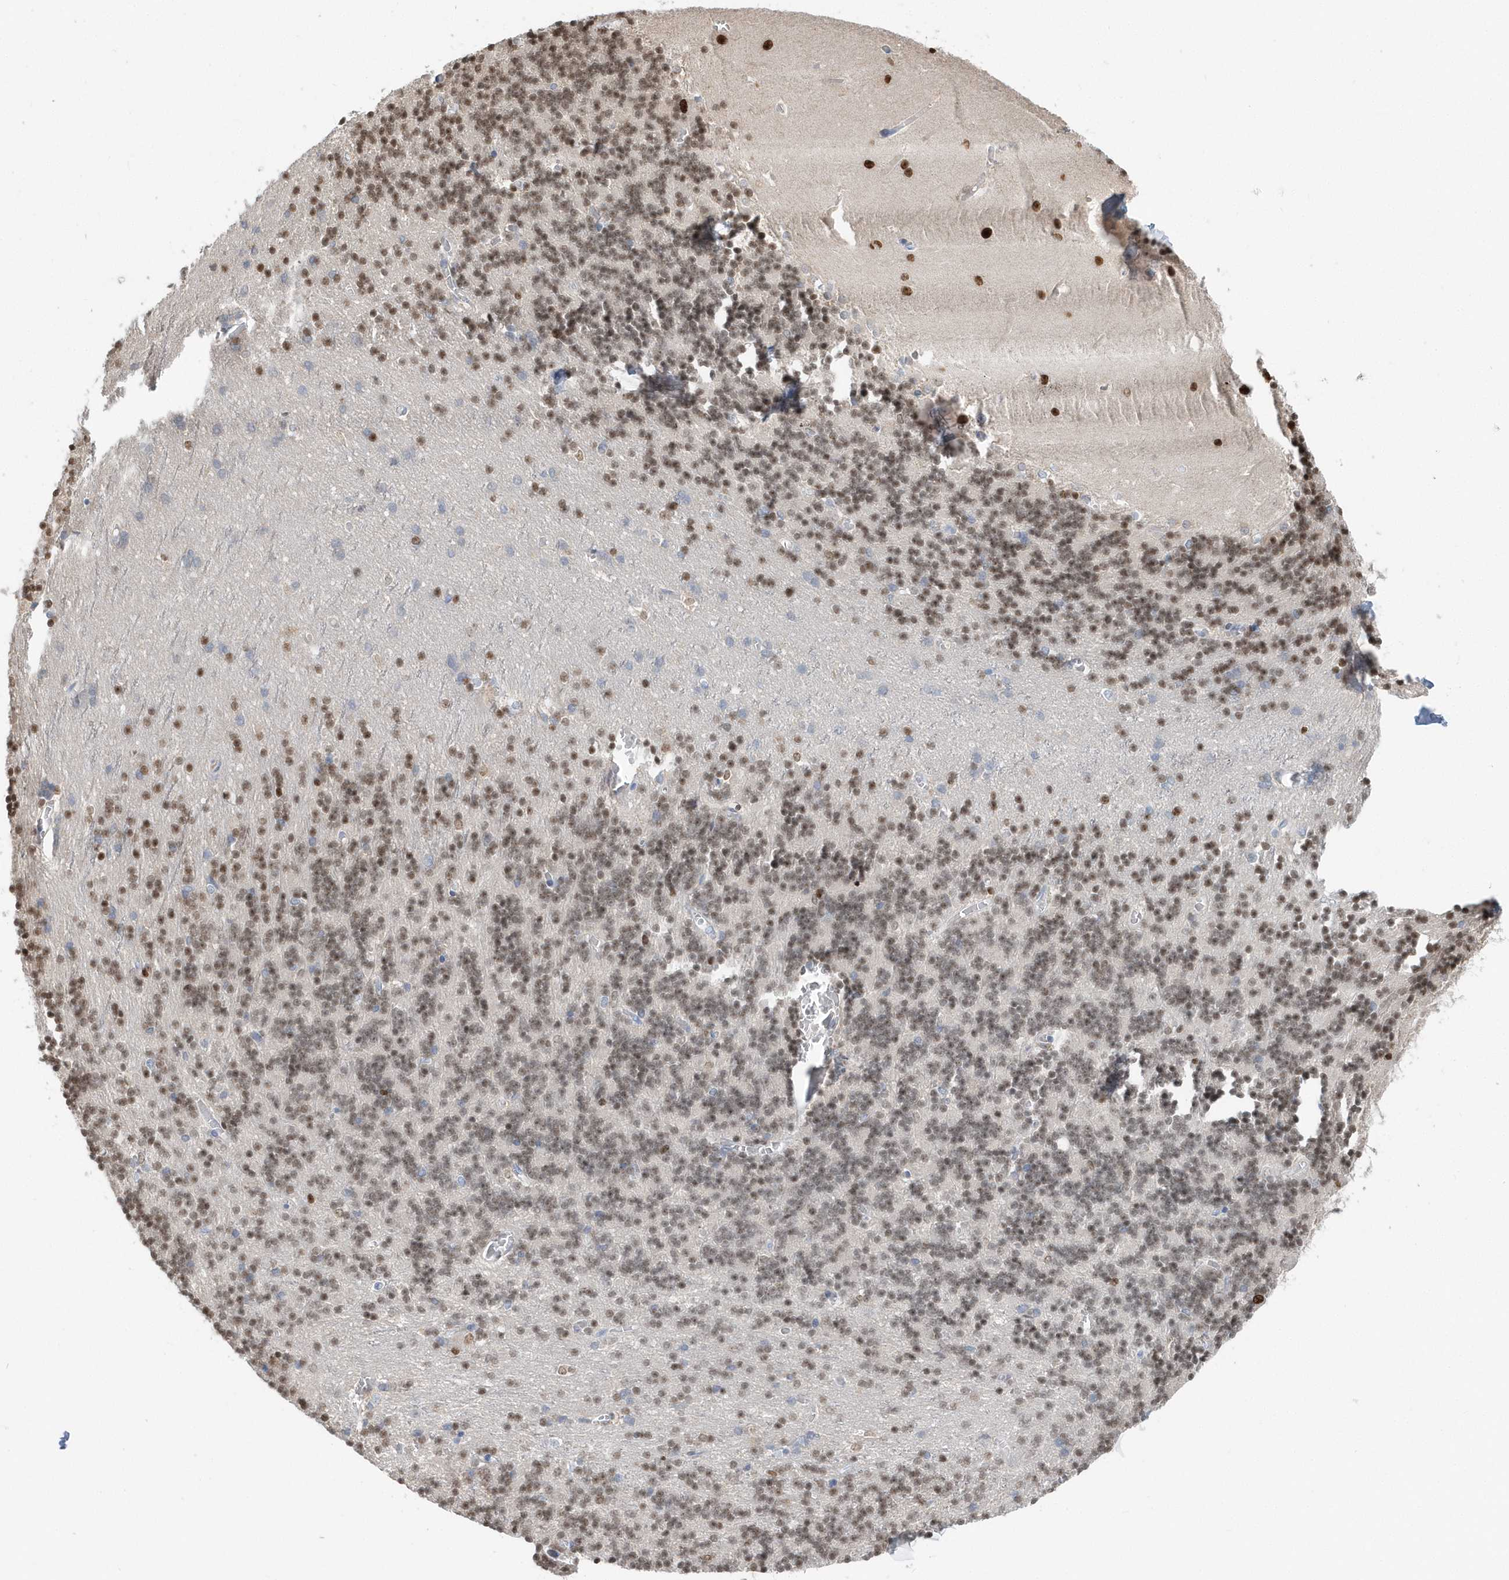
{"staining": {"intensity": "moderate", "quantity": ">75%", "location": "nuclear"}, "tissue": "cerebellum", "cell_type": "Cells in granular layer", "image_type": "normal", "snomed": [{"axis": "morphology", "description": "Normal tissue, NOS"}, {"axis": "topography", "description": "Cerebellum"}], "caption": "Moderate nuclear protein staining is seen in about >75% of cells in granular layer in cerebellum.", "gene": "MACROH2A2", "patient": {"sex": "male", "age": 37}}